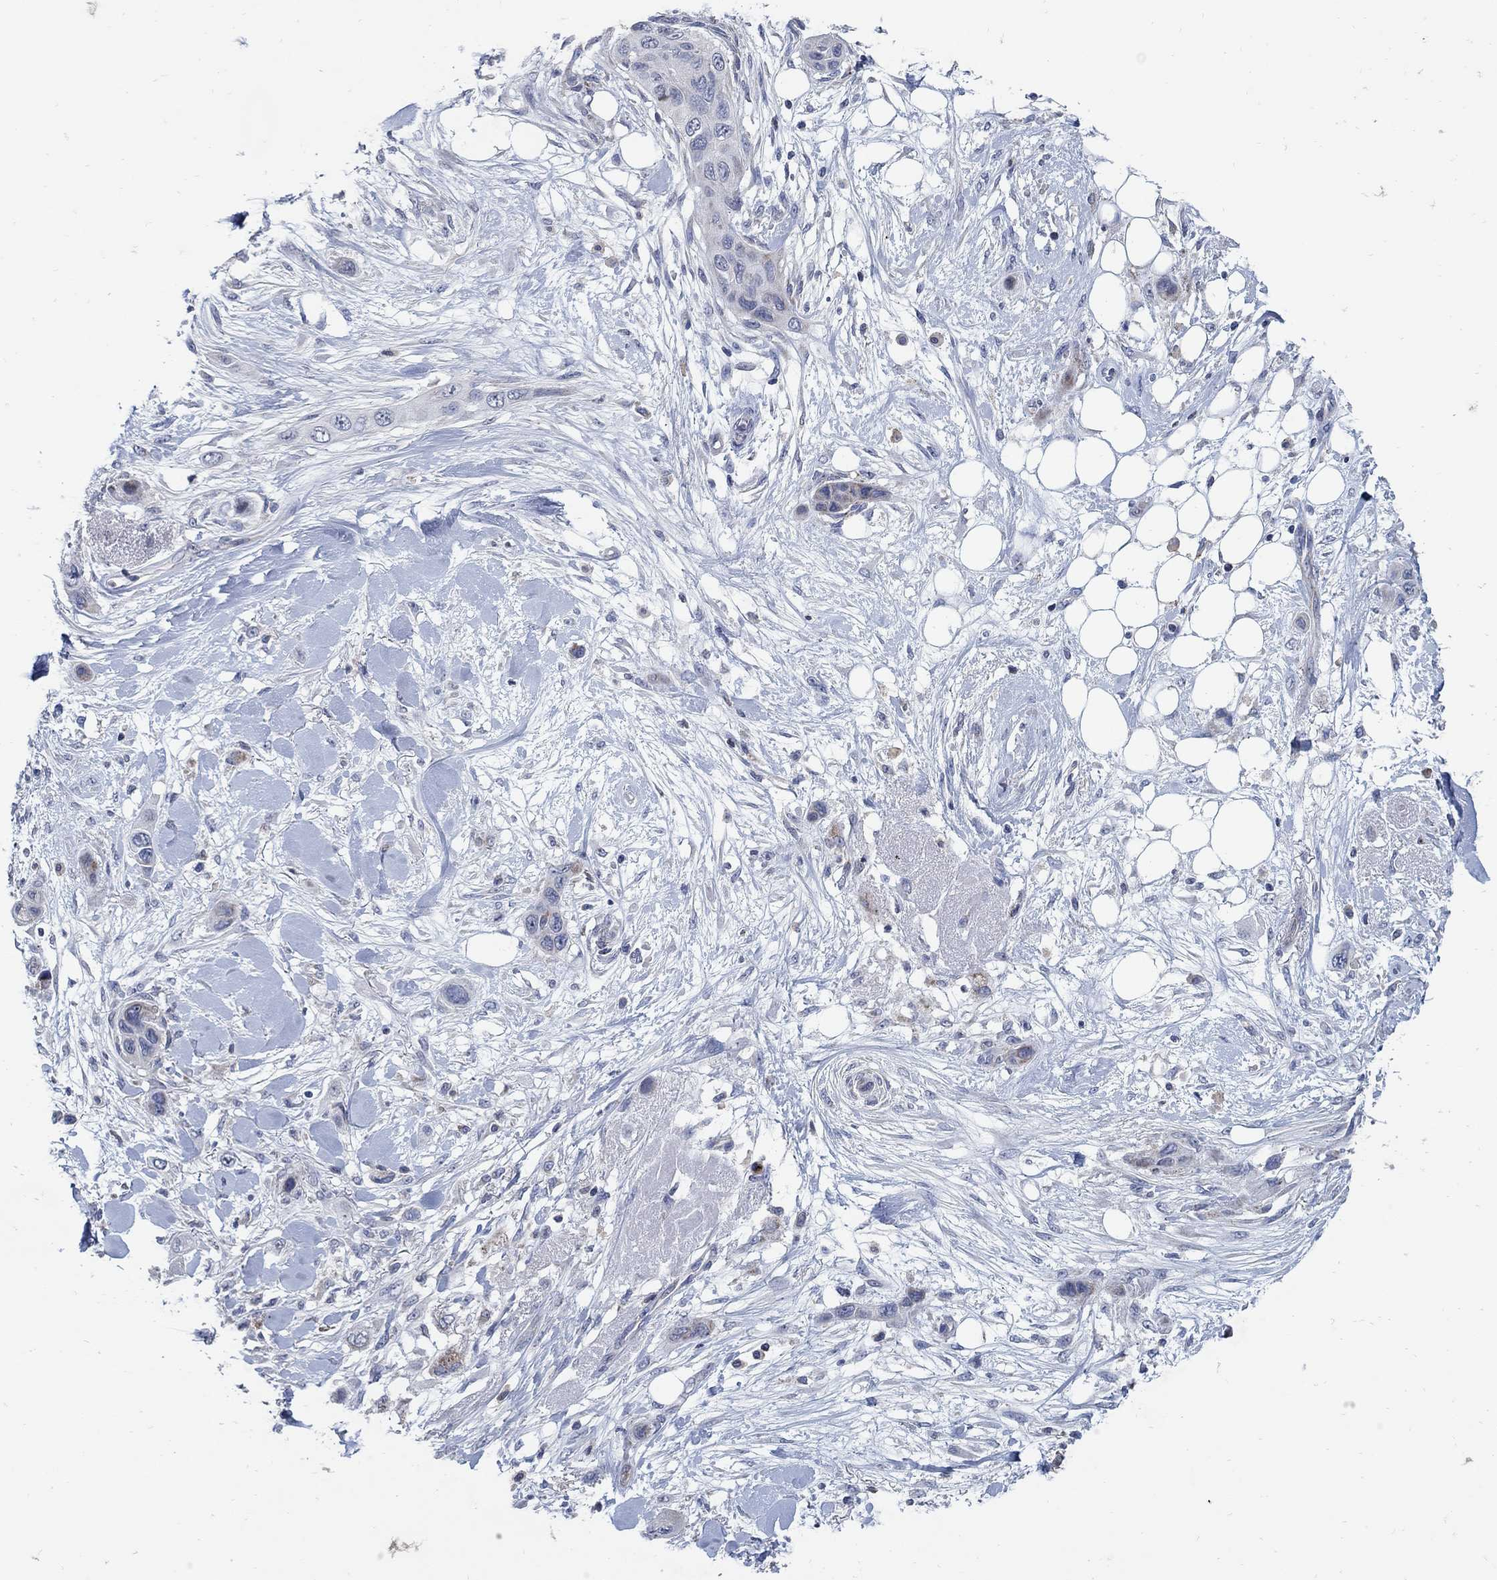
{"staining": {"intensity": "negative", "quantity": "none", "location": "none"}, "tissue": "skin cancer", "cell_type": "Tumor cells", "image_type": "cancer", "snomed": [{"axis": "morphology", "description": "Squamous cell carcinoma, NOS"}, {"axis": "topography", "description": "Skin"}], "caption": "A histopathology image of skin cancer stained for a protein displays no brown staining in tumor cells.", "gene": "HMX2", "patient": {"sex": "male", "age": 79}}